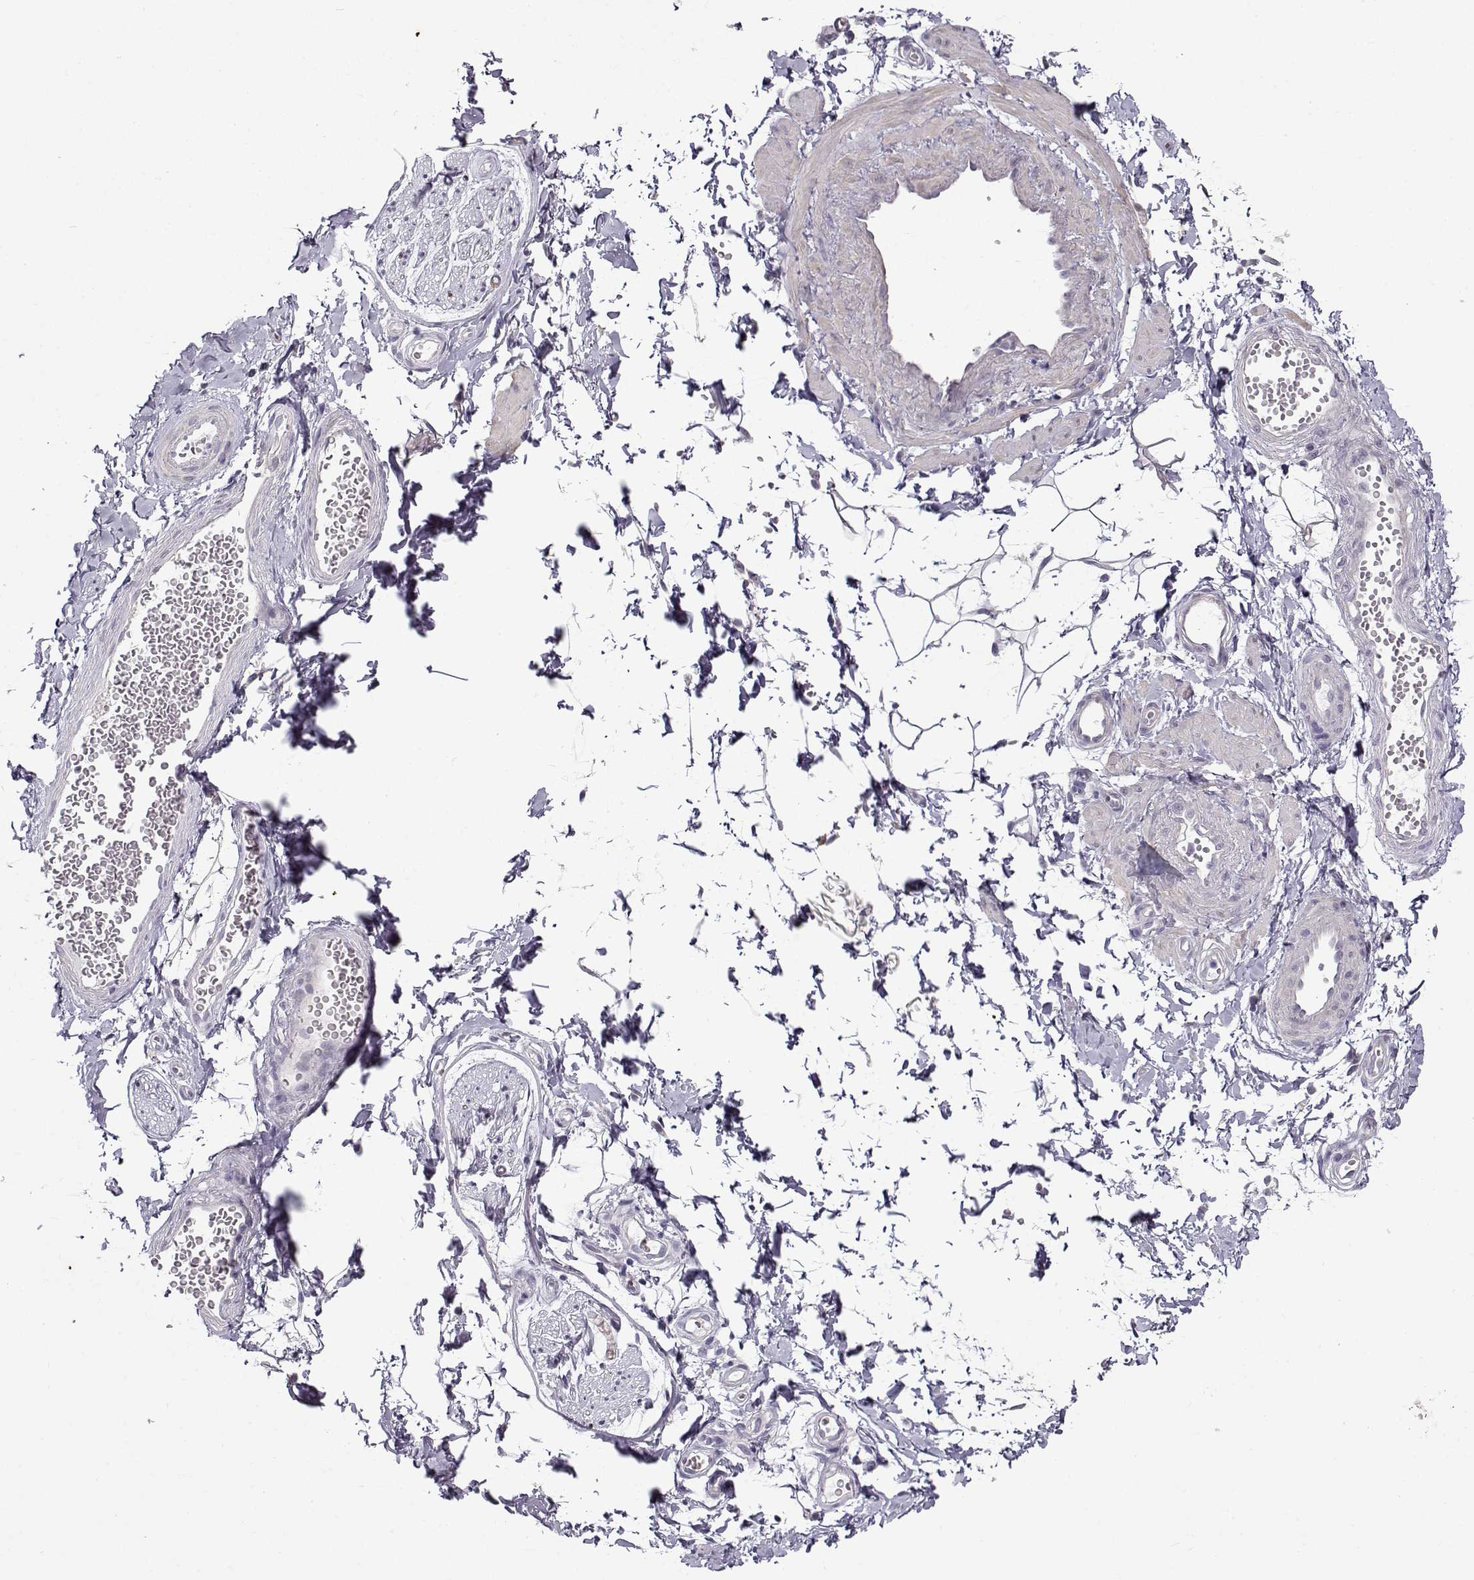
{"staining": {"intensity": "negative", "quantity": "none", "location": "none"}, "tissue": "adipose tissue", "cell_type": "Adipocytes", "image_type": "normal", "snomed": [{"axis": "morphology", "description": "Normal tissue, NOS"}, {"axis": "topography", "description": "Smooth muscle"}, {"axis": "topography", "description": "Peripheral nerve tissue"}], "caption": "This micrograph is of unremarkable adipose tissue stained with immunohistochemistry to label a protein in brown with the nuclei are counter-stained blue. There is no staining in adipocytes. The staining was performed using DAB to visualize the protein expression in brown, while the nuclei were stained in blue with hematoxylin (Magnification: 20x).", "gene": "TEX55", "patient": {"sex": "male", "age": 22}}